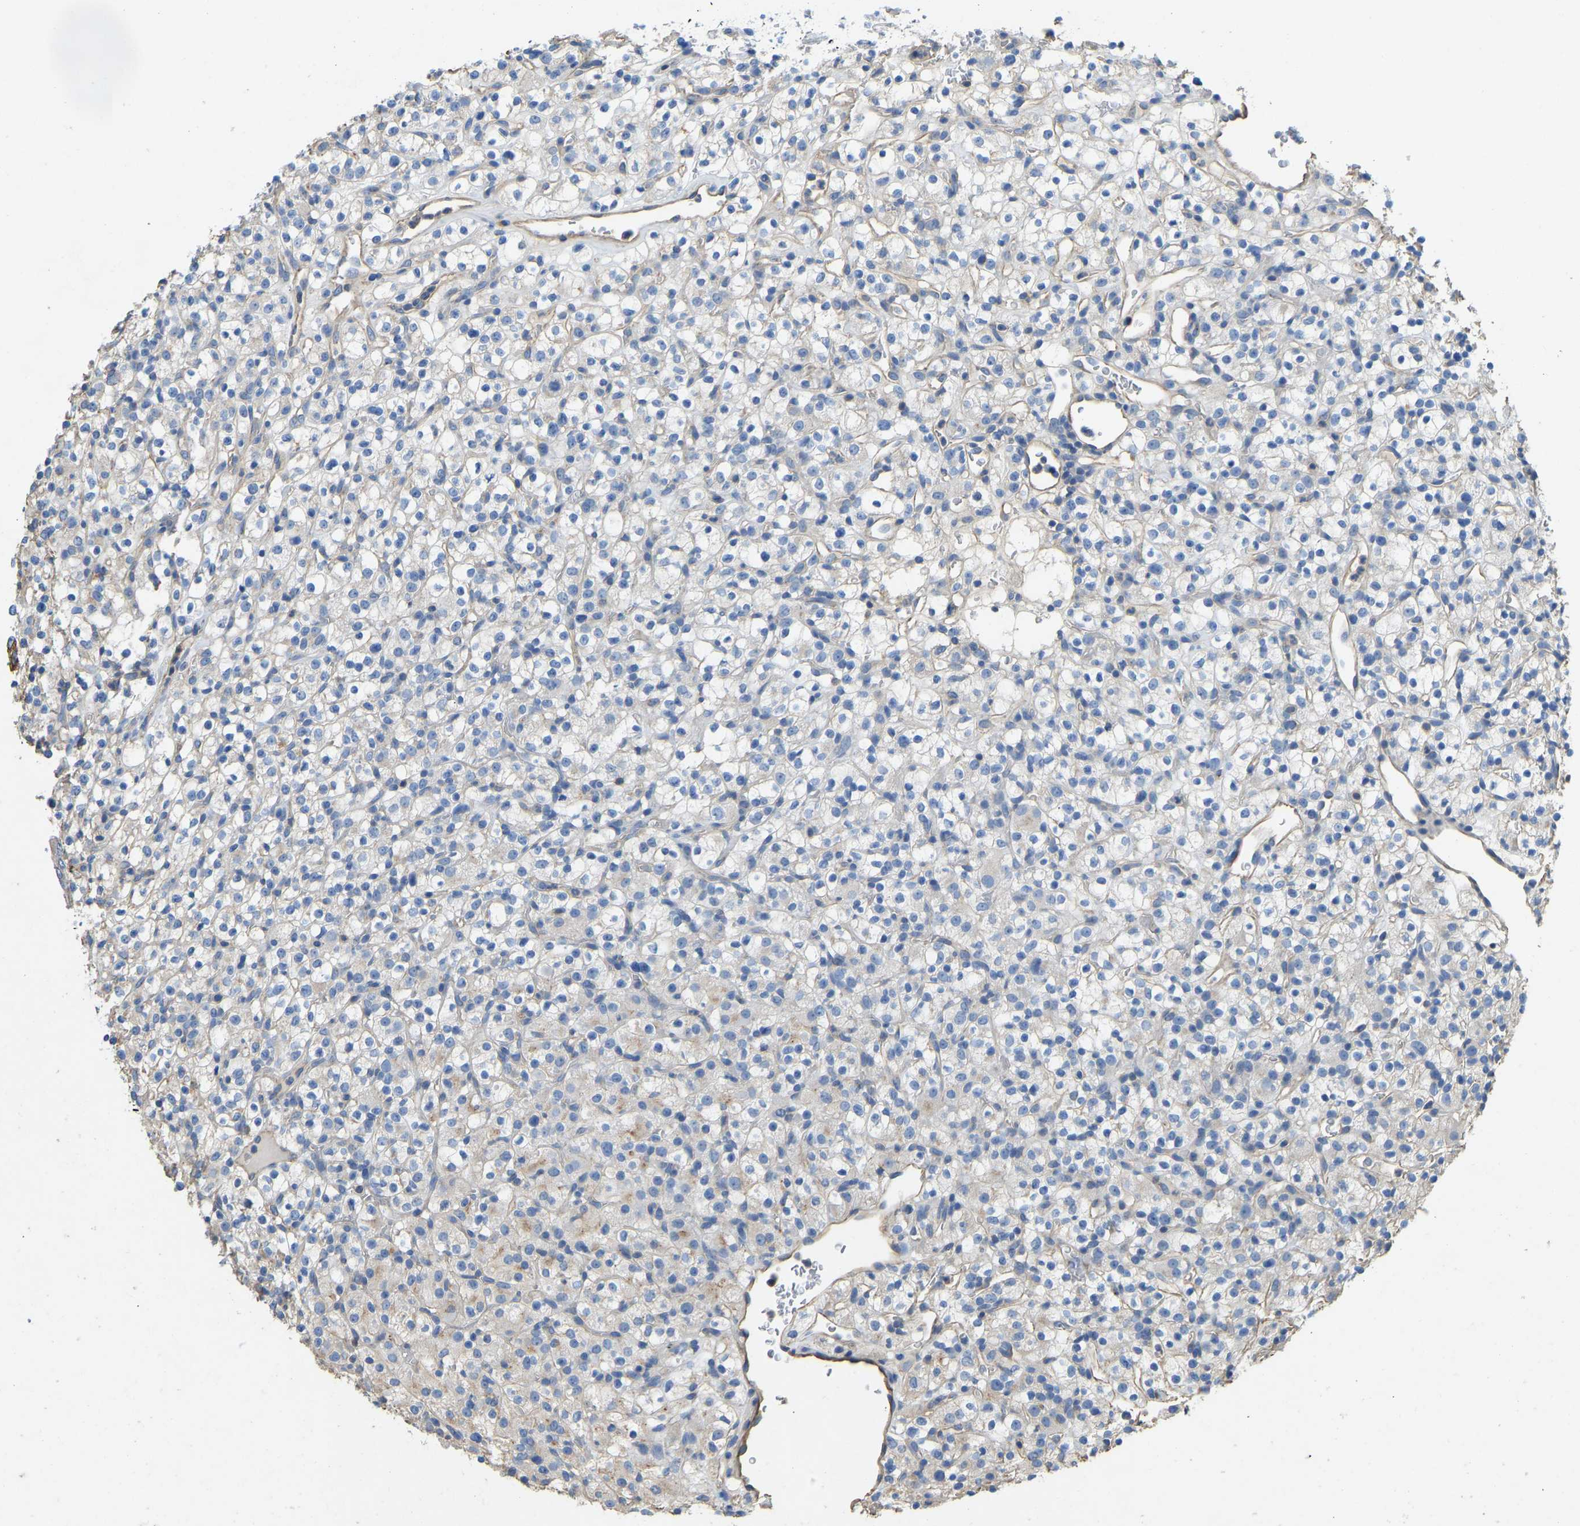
{"staining": {"intensity": "weak", "quantity": "<25%", "location": "cytoplasmic/membranous"}, "tissue": "renal cancer", "cell_type": "Tumor cells", "image_type": "cancer", "snomed": [{"axis": "morphology", "description": "Normal tissue, NOS"}, {"axis": "morphology", "description": "Adenocarcinoma, NOS"}, {"axis": "topography", "description": "Kidney"}], "caption": "DAB (3,3'-diaminobenzidine) immunohistochemical staining of renal cancer (adenocarcinoma) reveals no significant positivity in tumor cells.", "gene": "TECTA", "patient": {"sex": "female", "age": 72}}